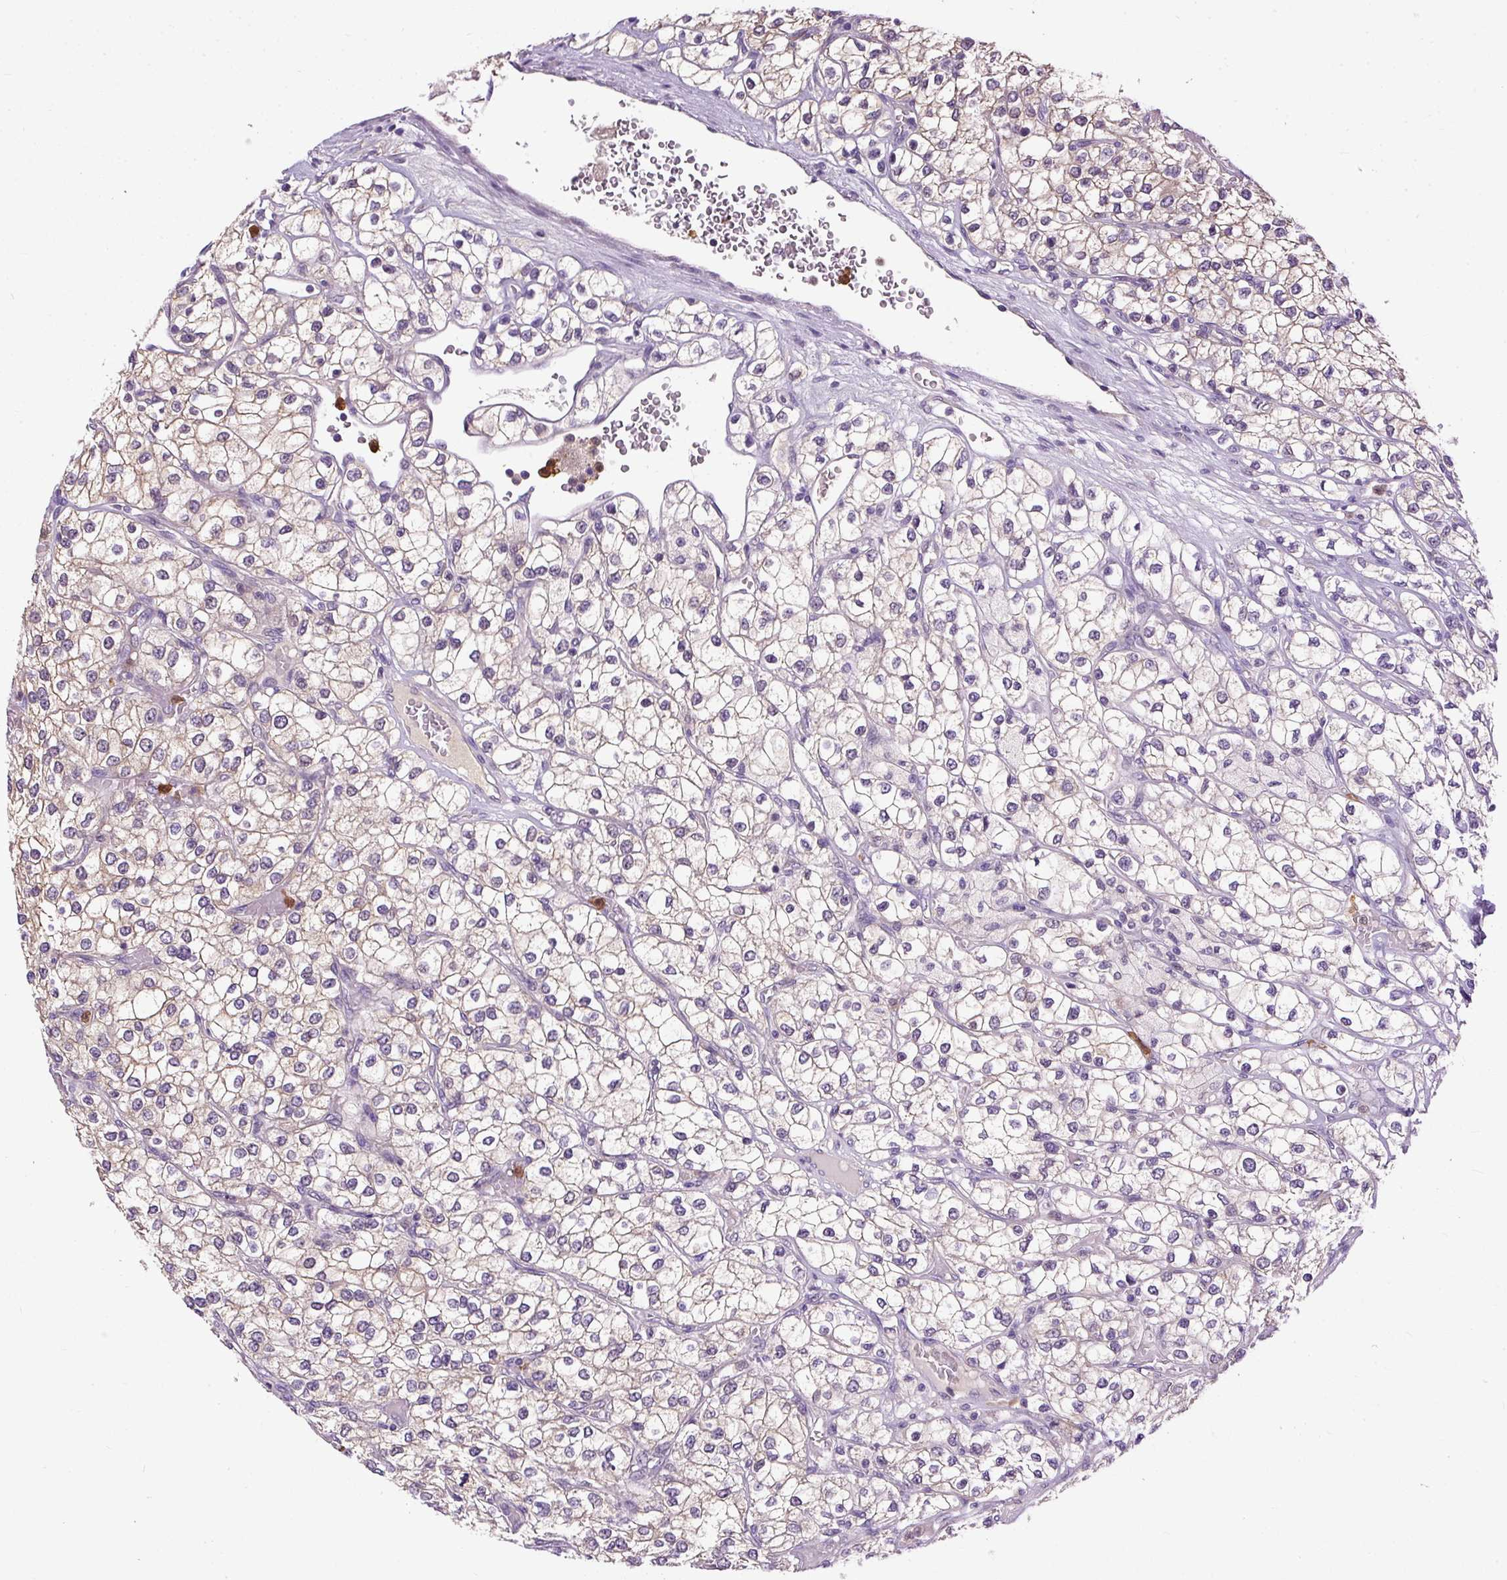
{"staining": {"intensity": "weak", "quantity": "25%-75%", "location": "cytoplasmic/membranous"}, "tissue": "renal cancer", "cell_type": "Tumor cells", "image_type": "cancer", "snomed": [{"axis": "morphology", "description": "Adenocarcinoma, NOS"}, {"axis": "topography", "description": "Kidney"}], "caption": "Immunohistochemistry micrograph of neoplastic tissue: renal adenocarcinoma stained using immunohistochemistry (IHC) displays low levels of weak protein expression localized specifically in the cytoplasmic/membranous of tumor cells, appearing as a cytoplasmic/membranous brown color.", "gene": "CTTNBP2", "patient": {"sex": "male", "age": 80}}